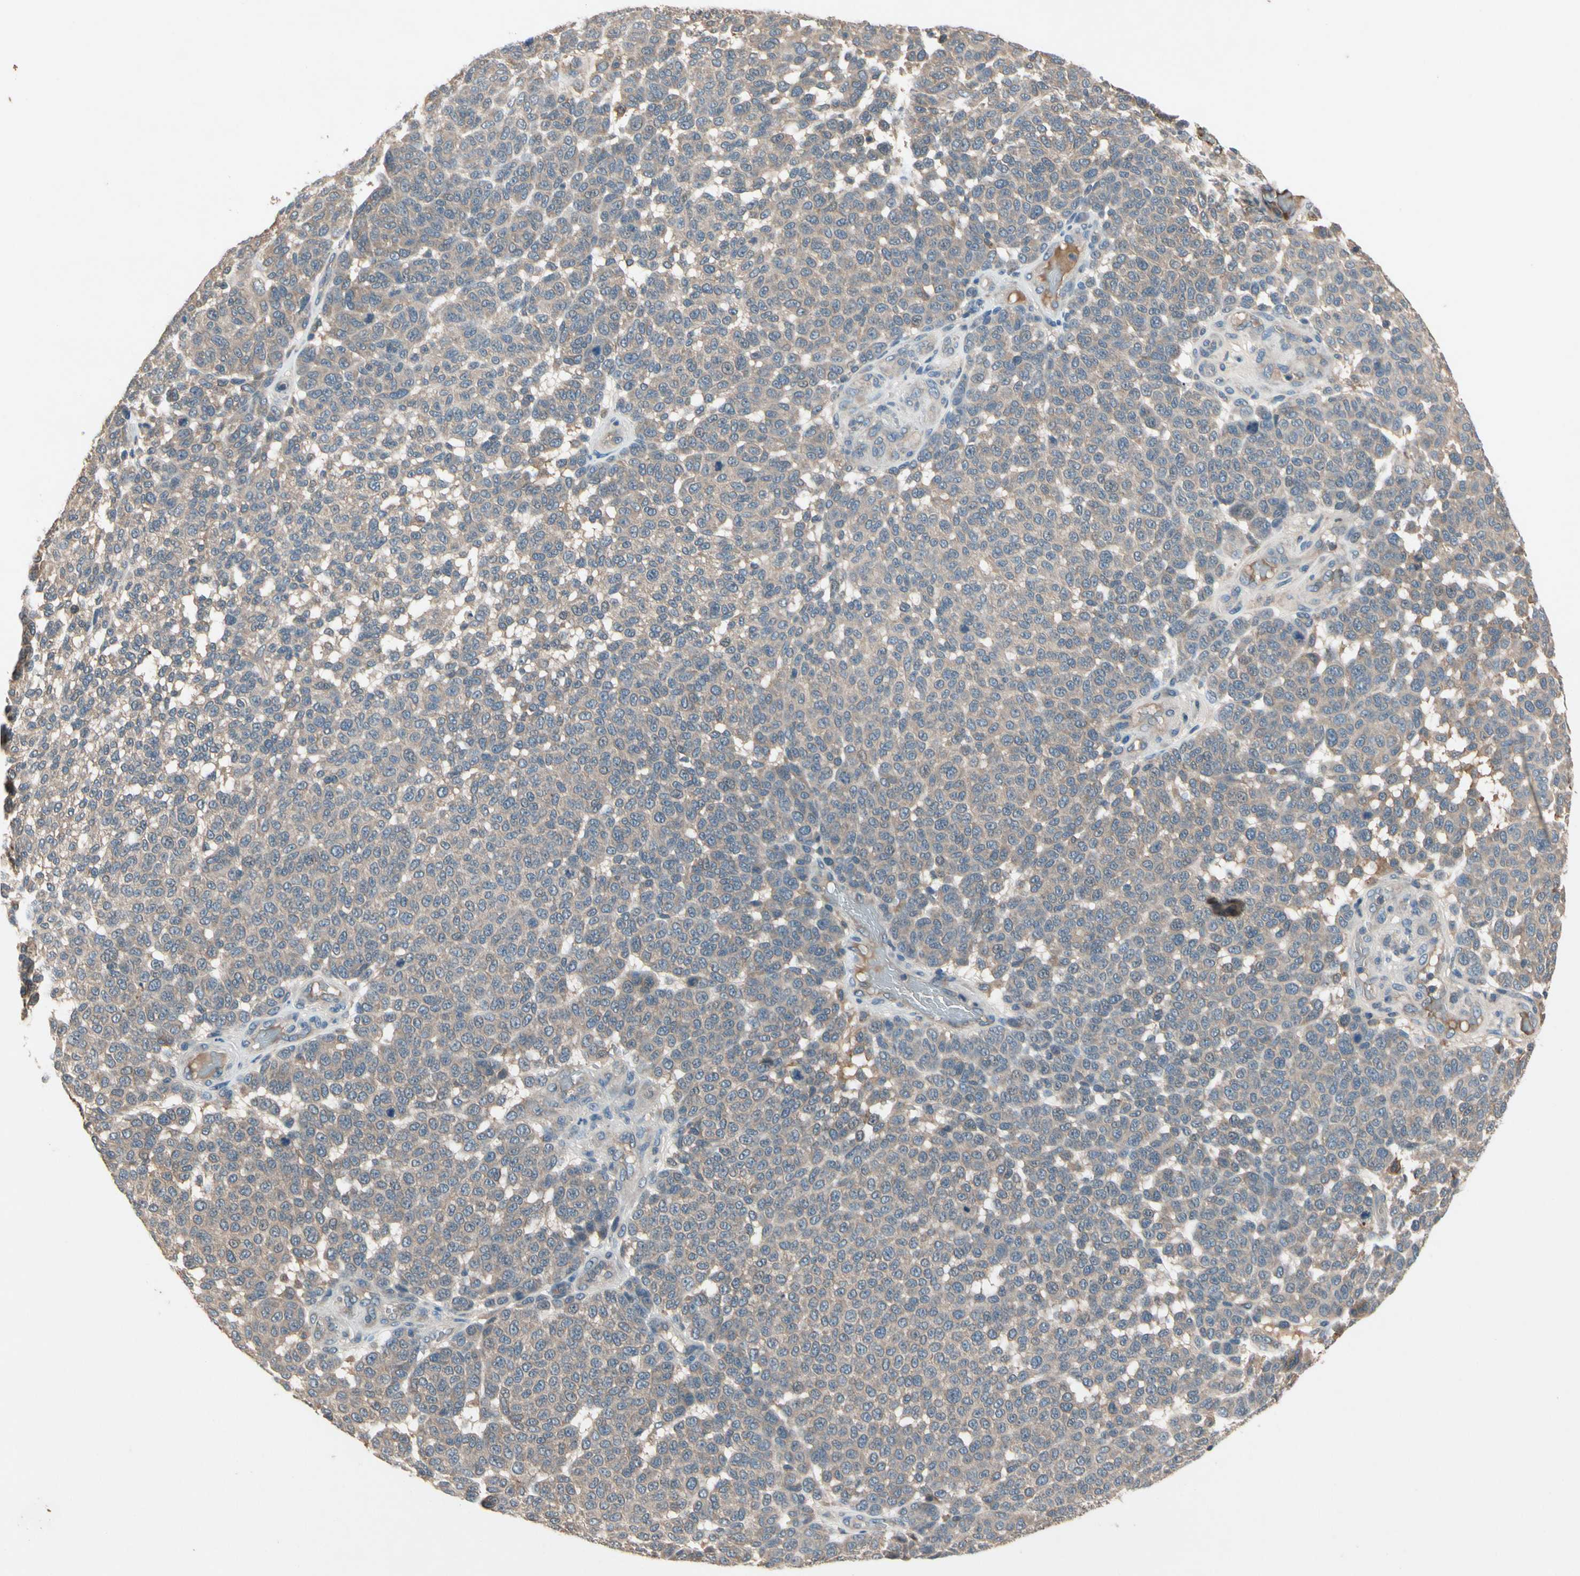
{"staining": {"intensity": "weak", "quantity": ">75%", "location": "cytoplasmic/membranous"}, "tissue": "melanoma", "cell_type": "Tumor cells", "image_type": "cancer", "snomed": [{"axis": "morphology", "description": "Malignant melanoma, NOS"}, {"axis": "topography", "description": "Skin"}], "caption": "Immunohistochemical staining of malignant melanoma shows weak cytoplasmic/membranous protein staining in approximately >75% of tumor cells.", "gene": "IL1RL1", "patient": {"sex": "male", "age": 59}}